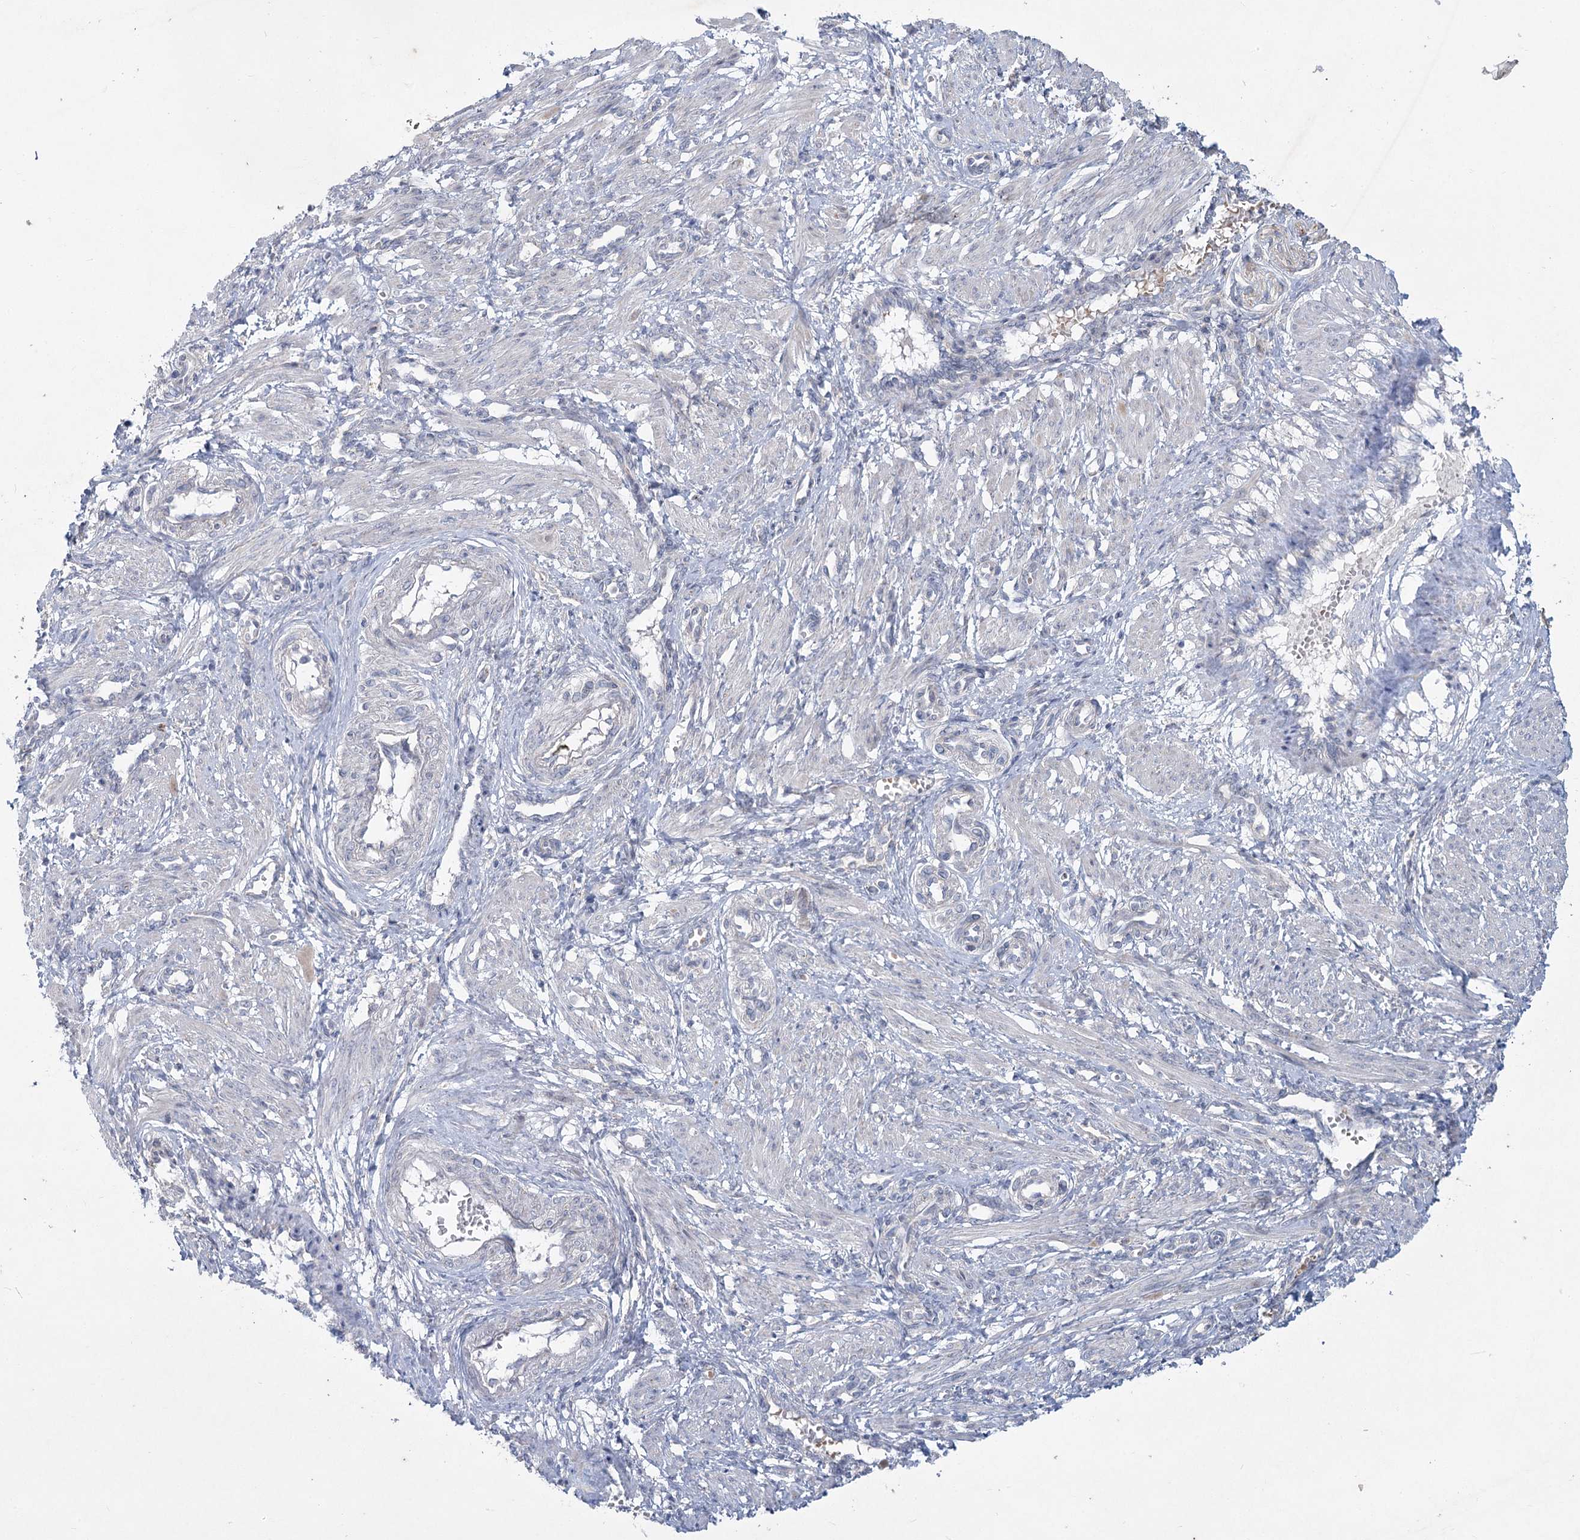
{"staining": {"intensity": "negative", "quantity": "none", "location": "none"}, "tissue": "smooth muscle", "cell_type": "Smooth muscle cells", "image_type": "normal", "snomed": [{"axis": "morphology", "description": "Normal tissue, NOS"}, {"axis": "topography", "description": "Endometrium"}], "caption": "The photomicrograph demonstrates no staining of smooth muscle cells in benign smooth muscle.", "gene": "PLA2G12A", "patient": {"sex": "female", "age": 33}}